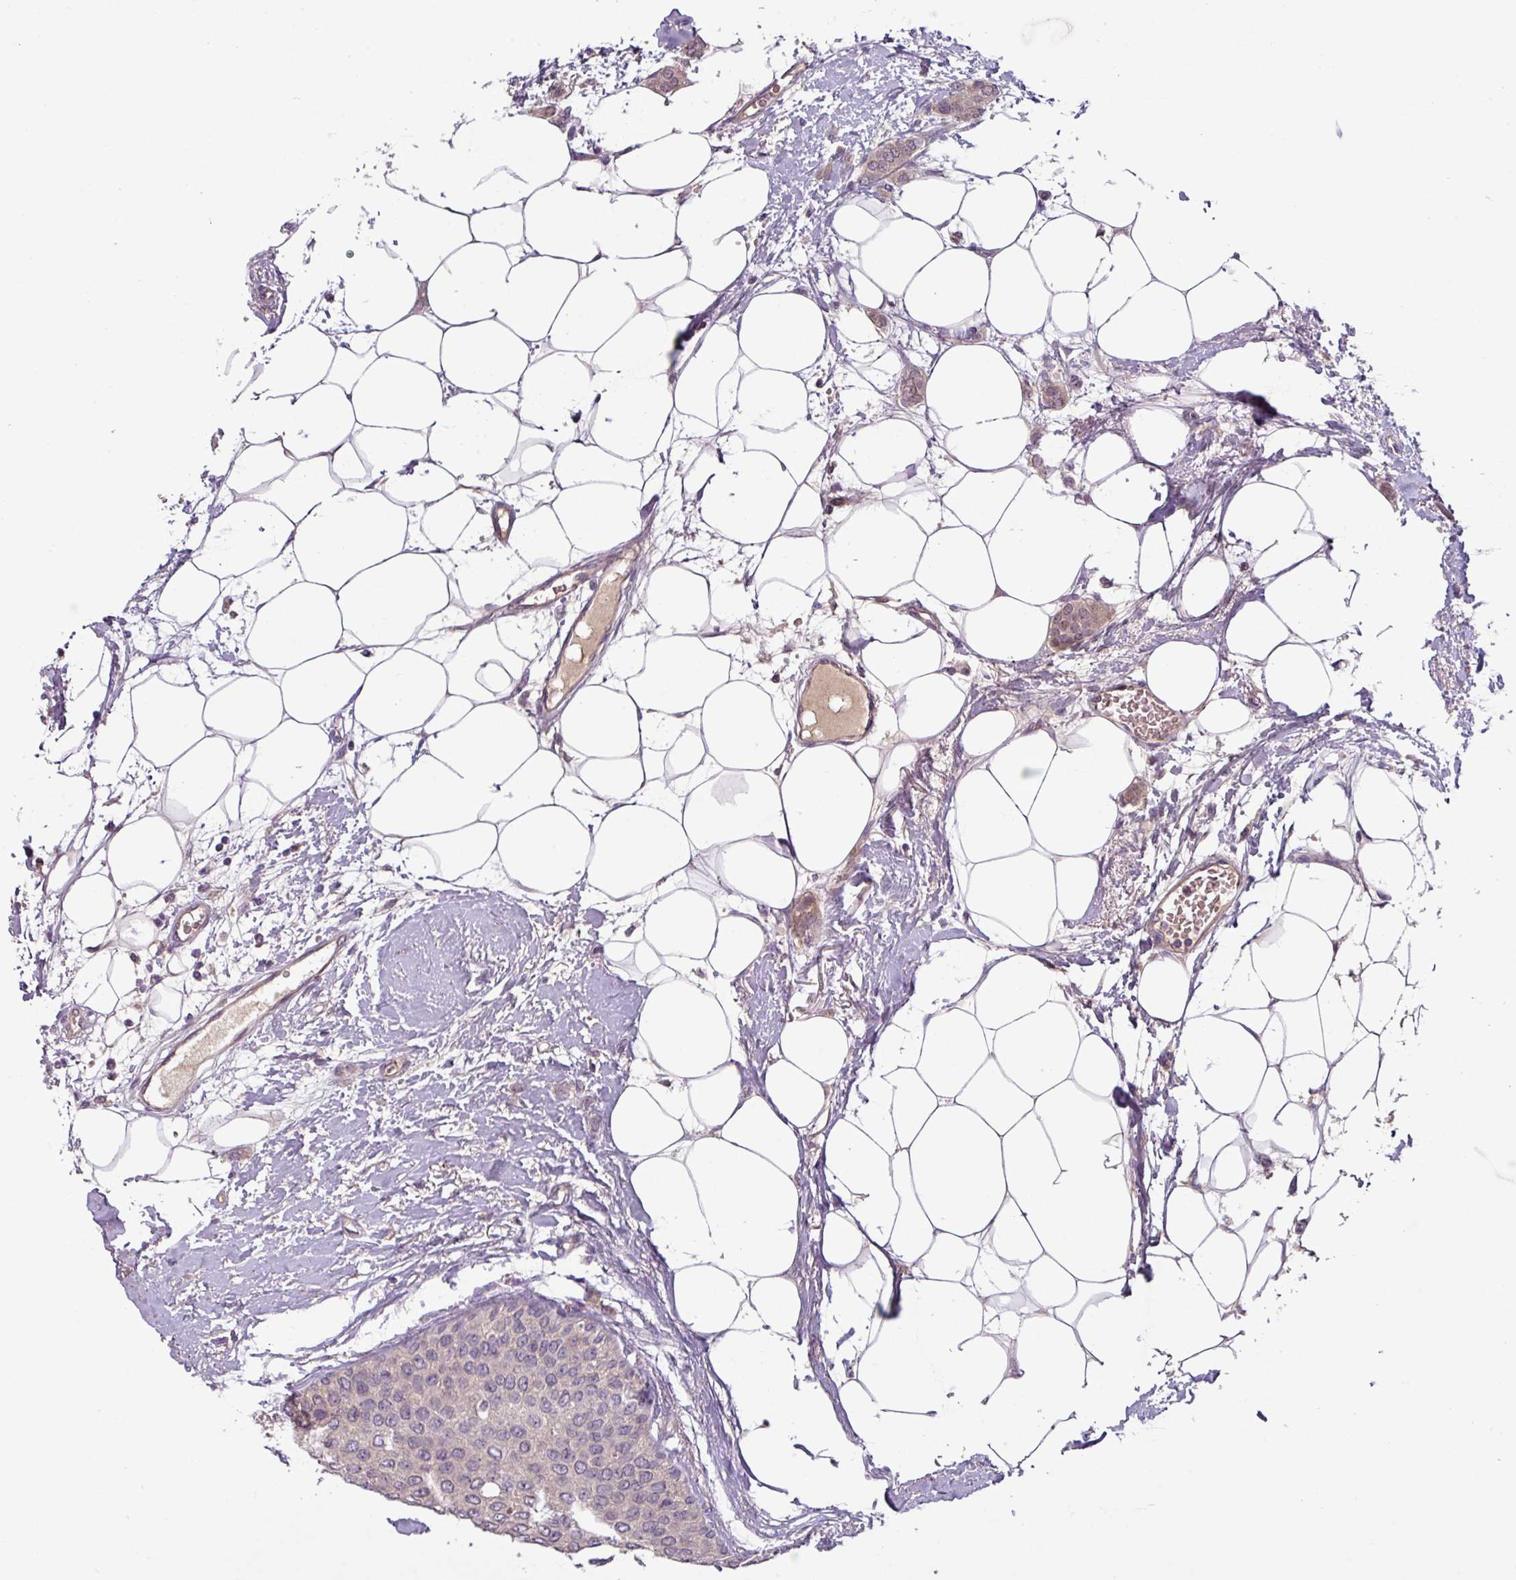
{"staining": {"intensity": "weak", "quantity": "25%-75%", "location": "cytoplasmic/membranous"}, "tissue": "breast cancer", "cell_type": "Tumor cells", "image_type": "cancer", "snomed": [{"axis": "morphology", "description": "Duct carcinoma"}, {"axis": "topography", "description": "Breast"}], "caption": "Brown immunohistochemical staining in human breast invasive ductal carcinoma demonstrates weak cytoplasmic/membranous expression in about 25%-75% of tumor cells. (Stains: DAB (3,3'-diaminobenzidine) in brown, nuclei in blue, Microscopy: brightfield microscopy at high magnification).", "gene": "SLC5A10", "patient": {"sex": "female", "age": 72}}